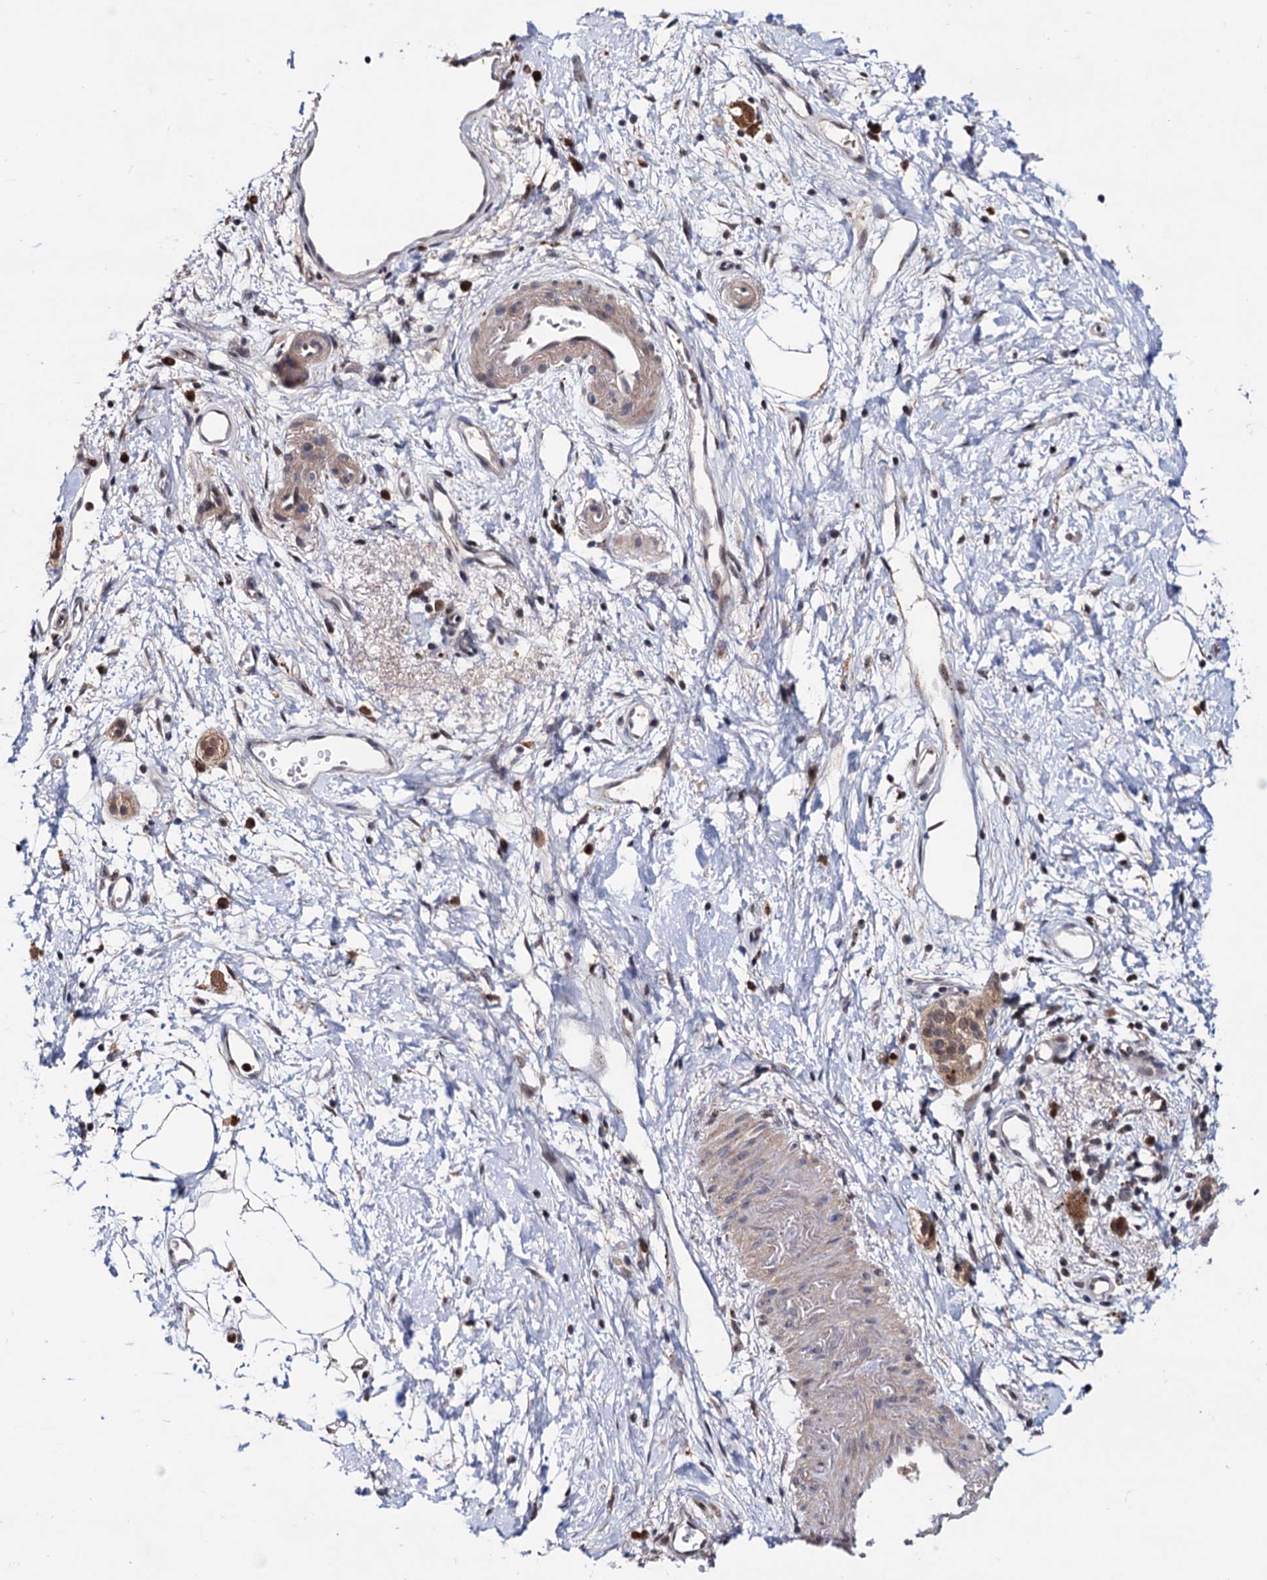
{"staining": {"intensity": "moderate", "quantity": ">75%", "location": "cytoplasmic/membranous"}, "tissue": "pancreatic cancer", "cell_type": "Tumor cells", "image_type": "cancer", "snomed": [{"axis": "morphology", "description": "Adenocarcinoma, NOS"}, {"axis": "topography", "description": "Pancreas"}], "caption": "Immunohistochemistry (IHC) (DAB (3,3'-diaminobenzidine)) staining of human pancreatic adenocarcinoma shows moderate cytoplasmic/membranous protein positivity in approximately >75% of tumor cells.", "gene": "RNASEH2B", "patient": {"sex": "male", "age": 68}}